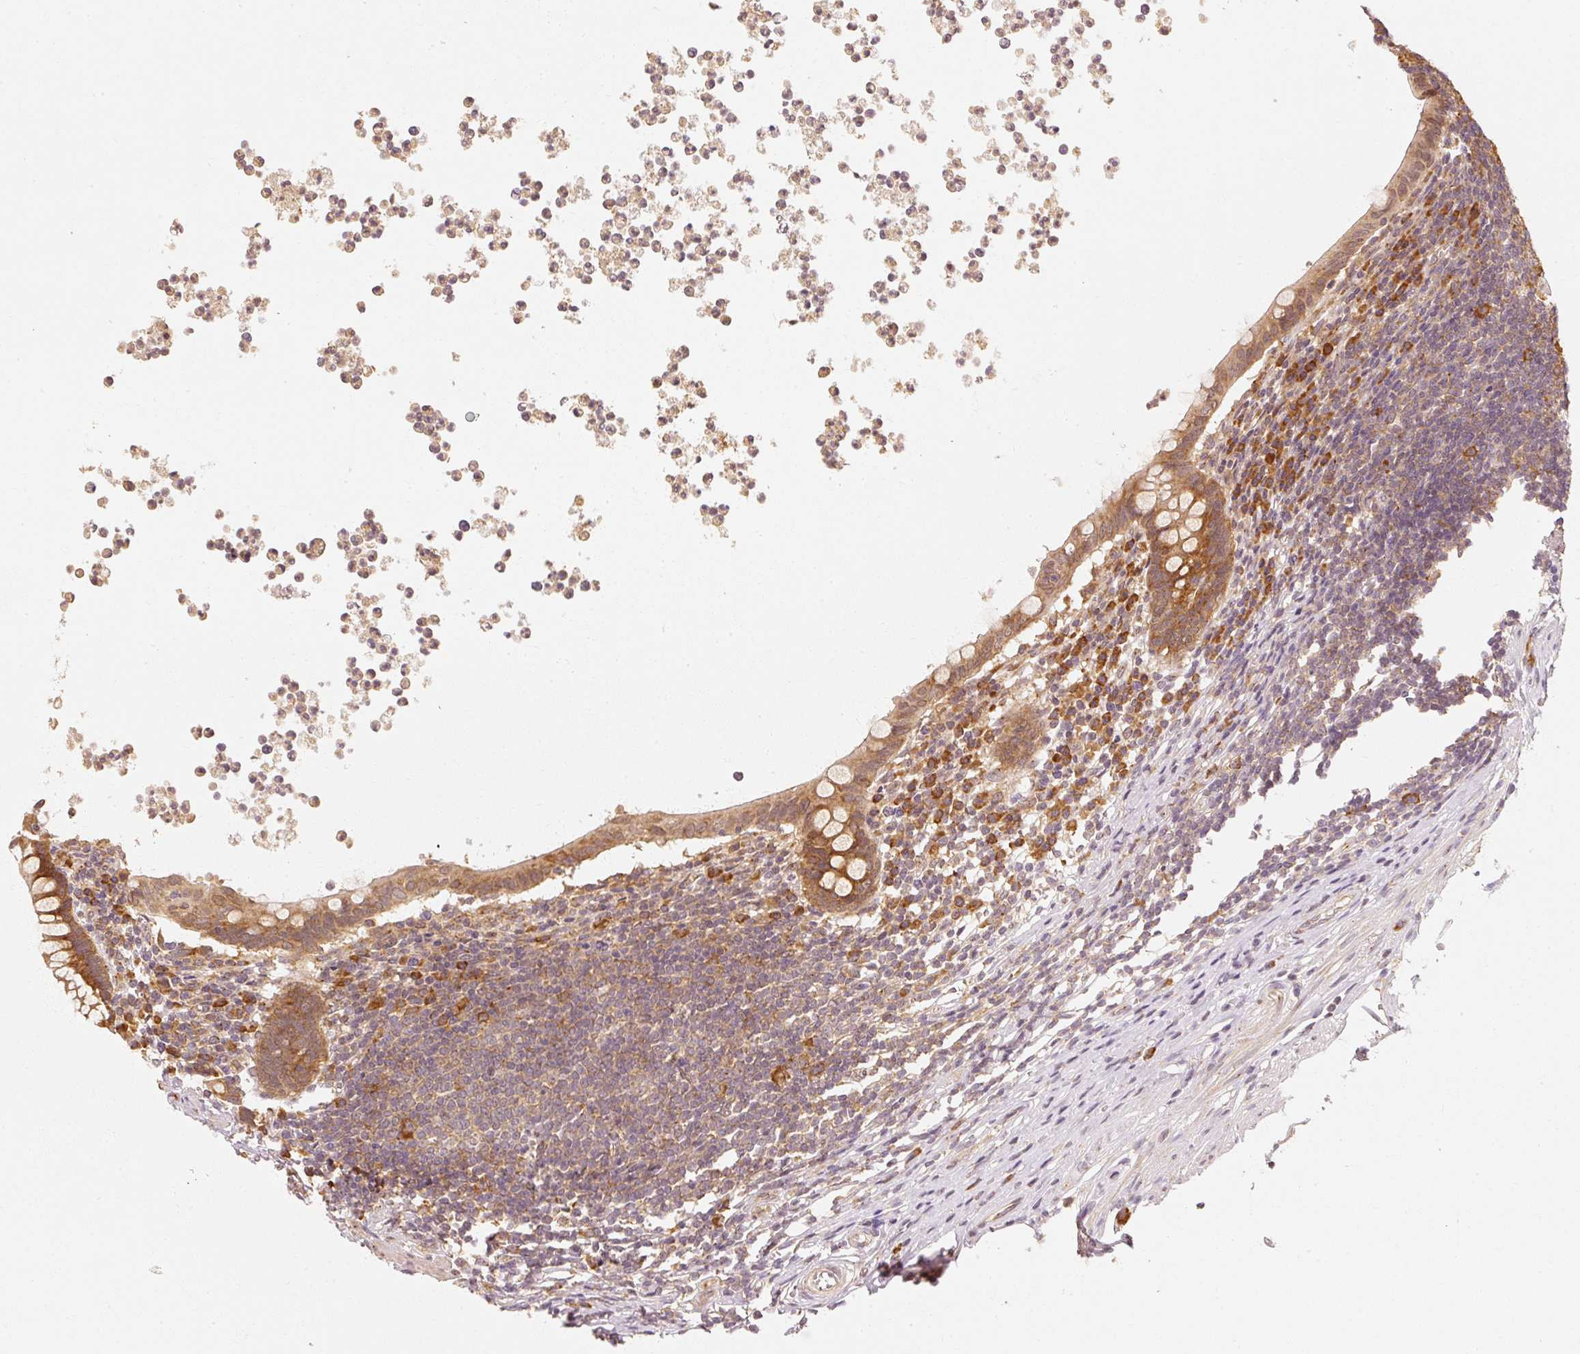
{"staining": {"intensity": "moderate", "quantity": ">75%", "location": "cytoplasmic/membranous"}, "tissue": "appendix", "cell_type": "Glandular cells", "image_type": "normal", "snomed": [{"axis": "morphology", "description": "Normal tissue, NOS"}, {"axis": "topography", "description": "Appendix"}], "caption": "This image displays unremarkable appendix stained with immunohistochemistry to label a protein in brown. The cytoplasmic/membranous of glandular cells show moderate positivity for the protein. Nuclei are counter-stained blue.", "gene": "EEF1A1", "patient": {"sex": "female", "age": 56}}